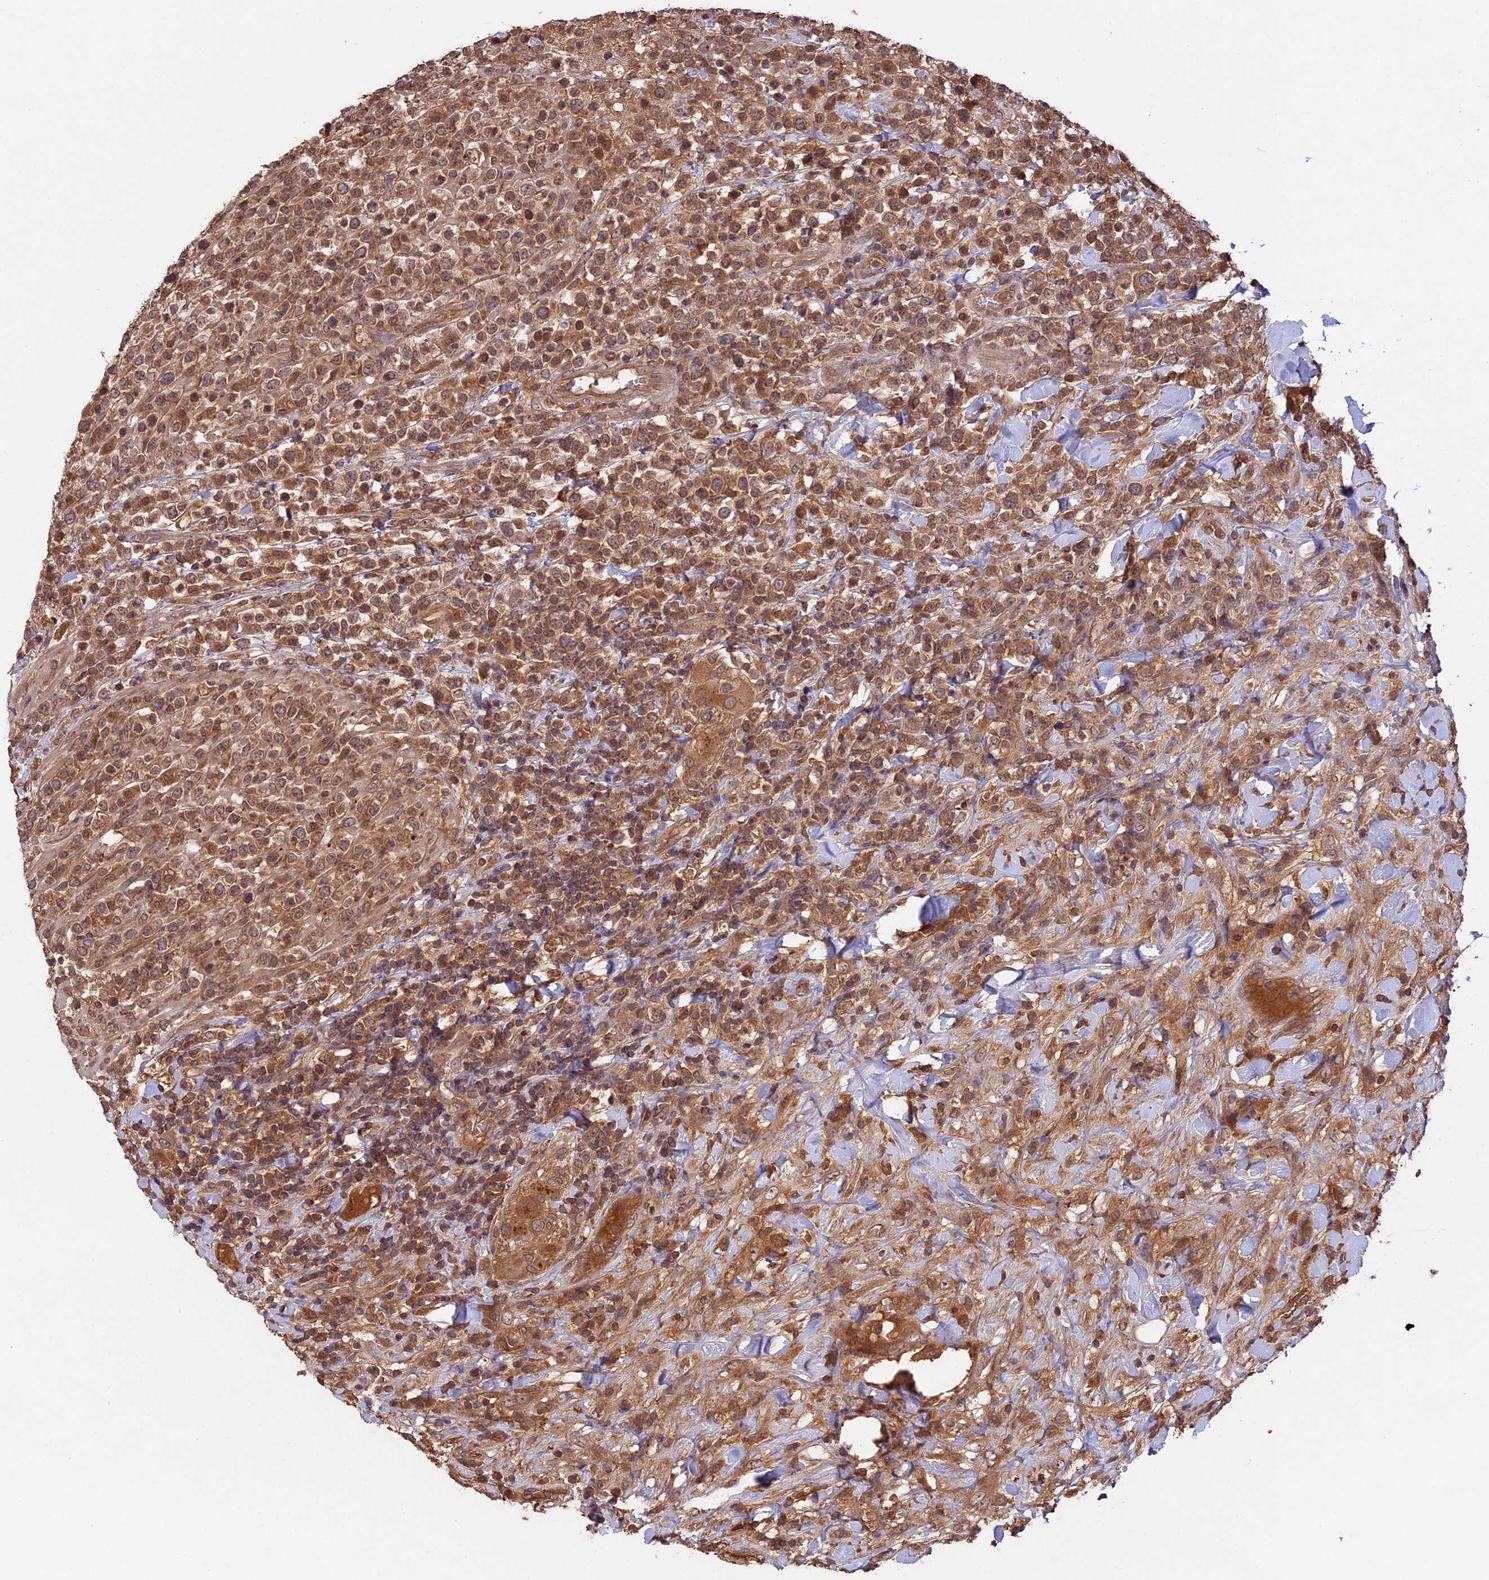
{"staining": {"intensity": "moderate", "quantity": ">75%", "location": "cytoplasmic/membranous"}, "tissue": "lymphoma", "cell_type": "Tumor cells", "image_type": "cancer", "snomed": [{"axis": "morphology", "description": "Malignant lymphoma, non-Hodgkin's type, High grade"}, {"axis": "topography", "description": "Colon"}], "caption": "DAB immunohistochemical staining of lymphoma displays moderate cytoplasmic/membranous protein staining in approximately >75% of tumor cells.", "gene": "CHAC1", "patient": {"sex": "female", "age": 53}}